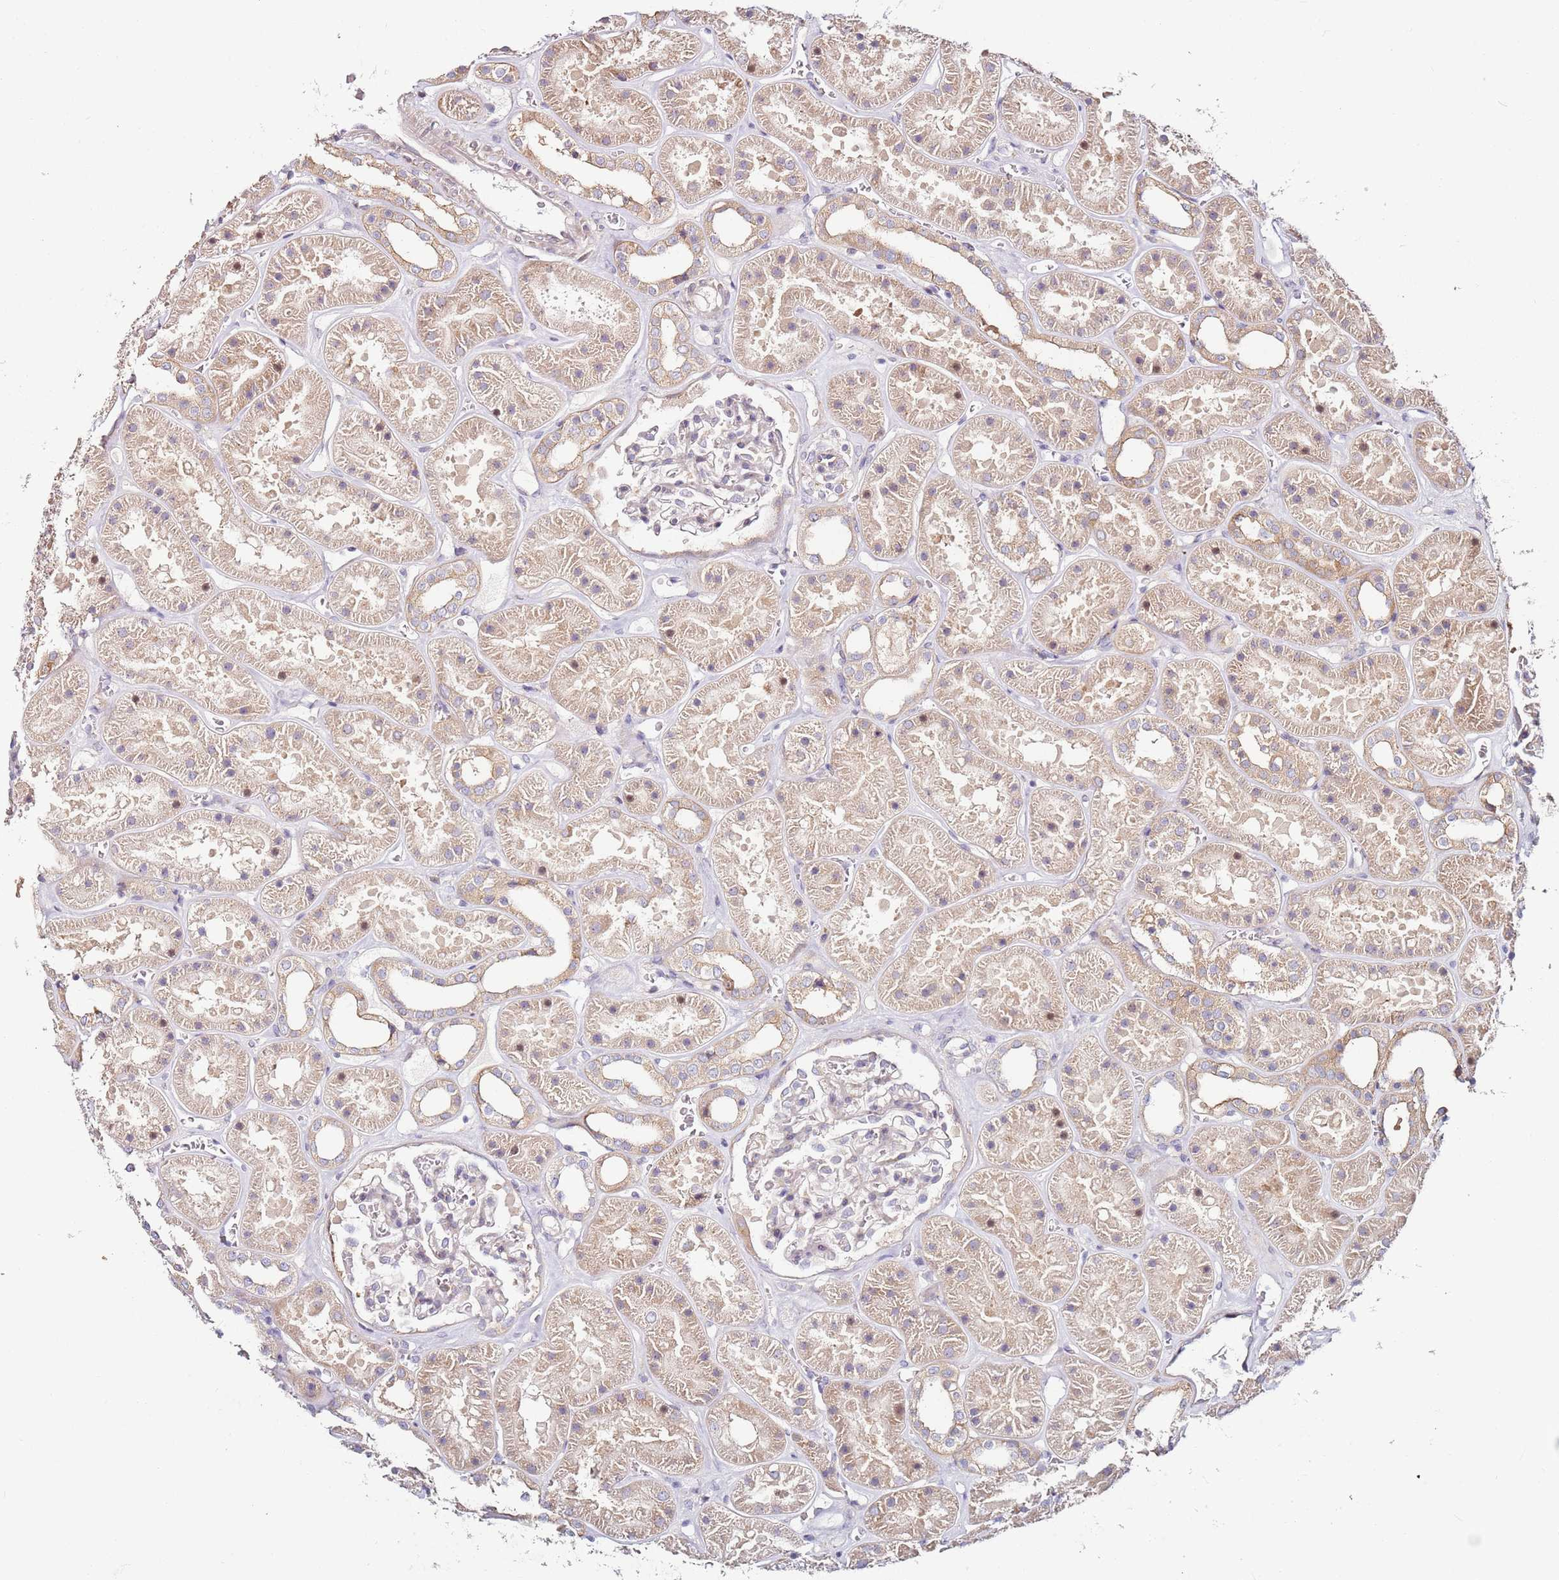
{"staining": {"intensity": "weak", "quantity": "<25%", "location": "cytoplasmic/membranous"}, "tissue": "kidney", "cell_type": "Cells in glomeruli", "image_type": "normal", "snomed": [{"axis": "morphology", "description": "Normal tissue, NOS"}, {"axis": "topography", "description": "Kidney"}], "caption": "Immunohistochemistry (IHC) of unremarkable human kidney displays no staining in cells in glomeruli. (DAB immunohistochemistry, high magnification).", "gene": "RPS3A", "patient": {"sex": "female", "age": 41}}